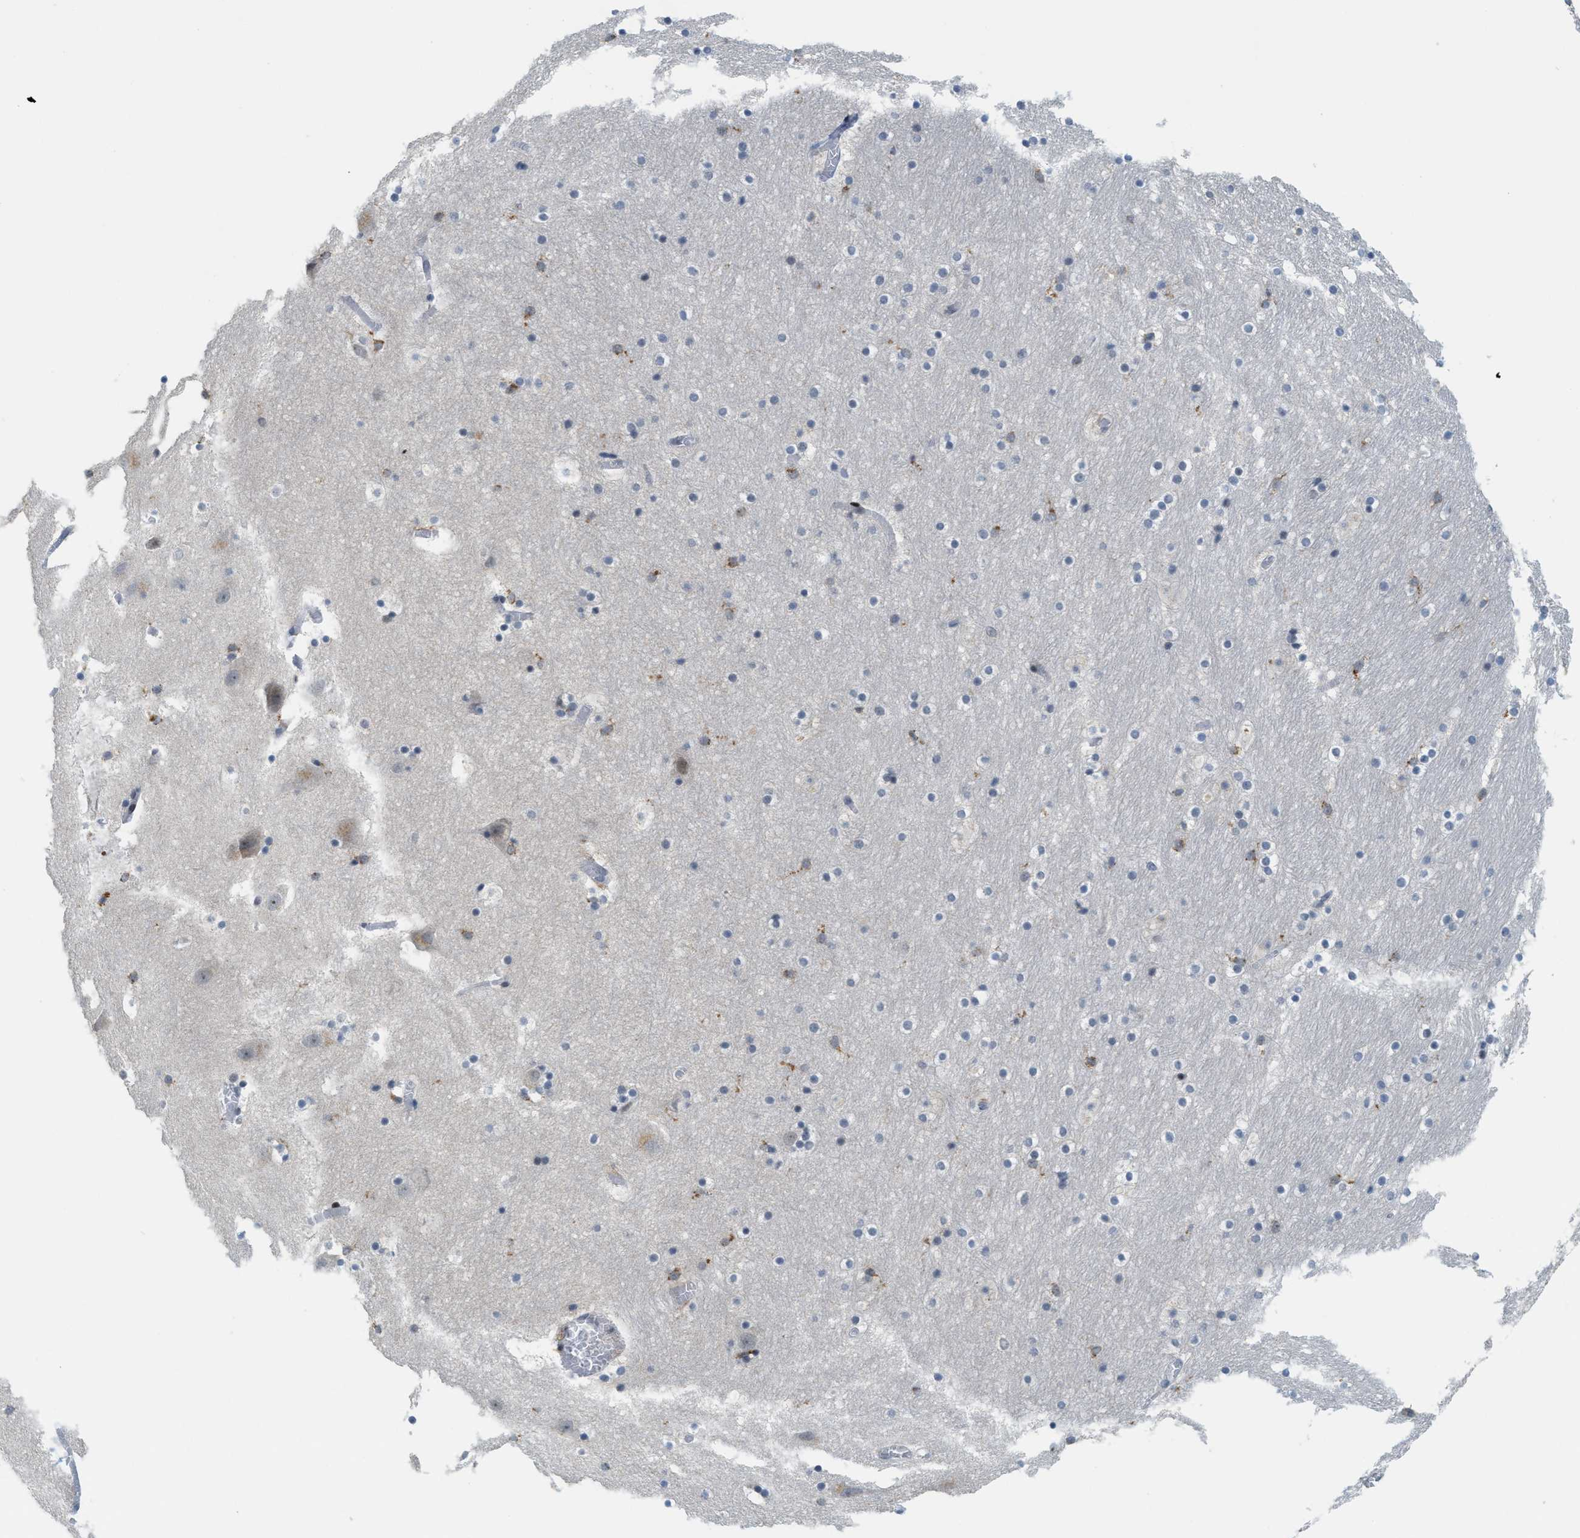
{"staining": {"intensity": "moderate", "quantity": "<25%", "location": "cytoplasmic/membranous"}, "tissue": "hippocampus", "cell_type": "Glial cells", "image_type": "normal", "snomed": [{"axis": "morphology", "description": "Normal tissue, NOS"}, {"axis": "topography", "description": "Hippocampus"}], "caption": "Immunohistochemical staining of benign hippocampus reveals <25% levels of moderate cytoplasmic/membranous protein expression in approximately <25% of glial cells.", "gene": "ING1", "patient": {"sex": "male", "age": 45}}